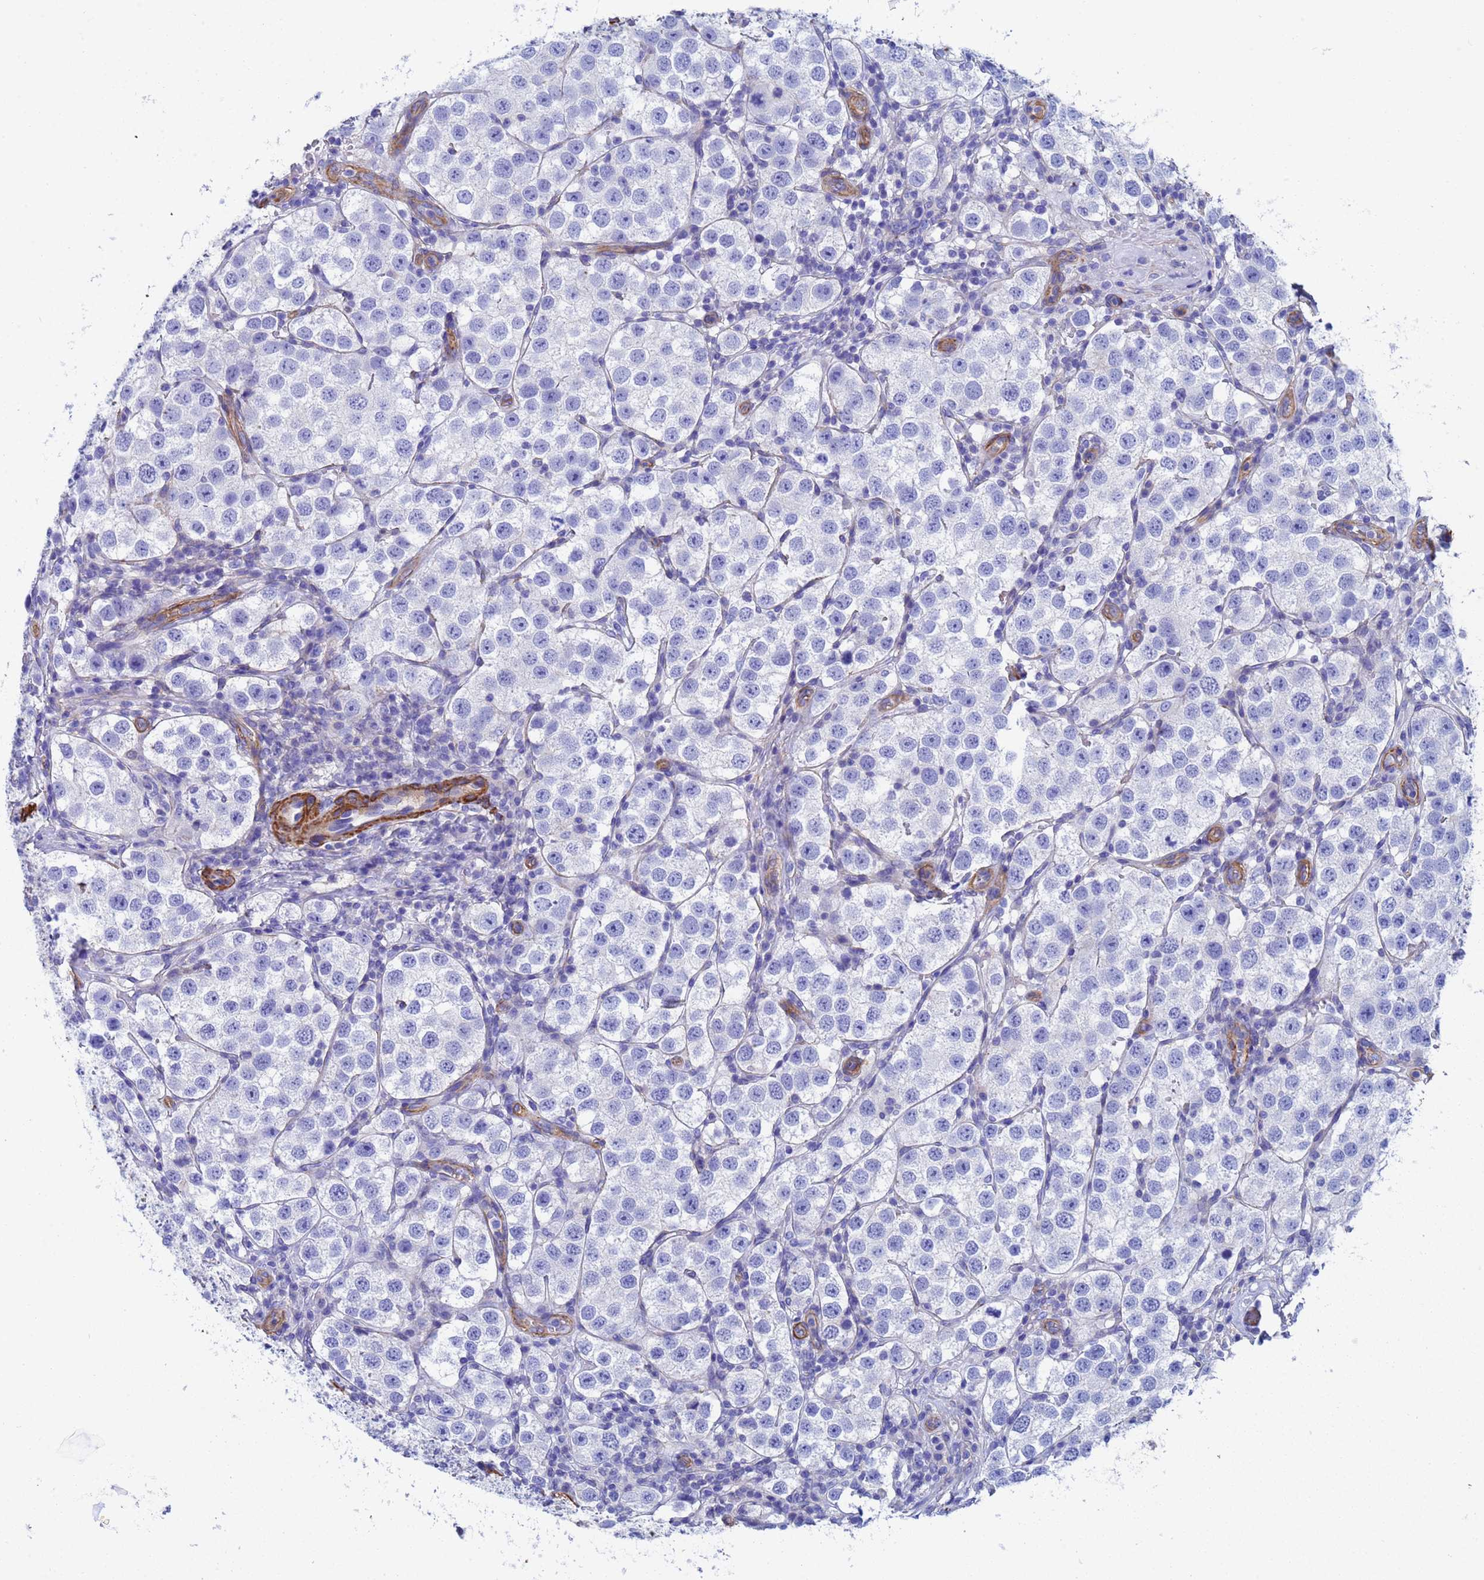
{"staining": {"intensity": "negative", "quantity": "none", "location": "none"}, "tissue": "testis cancer", "cell_type": "Tumor cells", "image_type": "cancer", "snomed": [{"axis": "morphology", "description": "Seminoma, NOS"}, {"axis": "topography", "description": "Testis"}], "caption": "Human testis seminoma stained for a protein using IHC shows no positivity in tumor cells.", "gene": "CST4", "patient": {"sex": "male", "age": 37}}